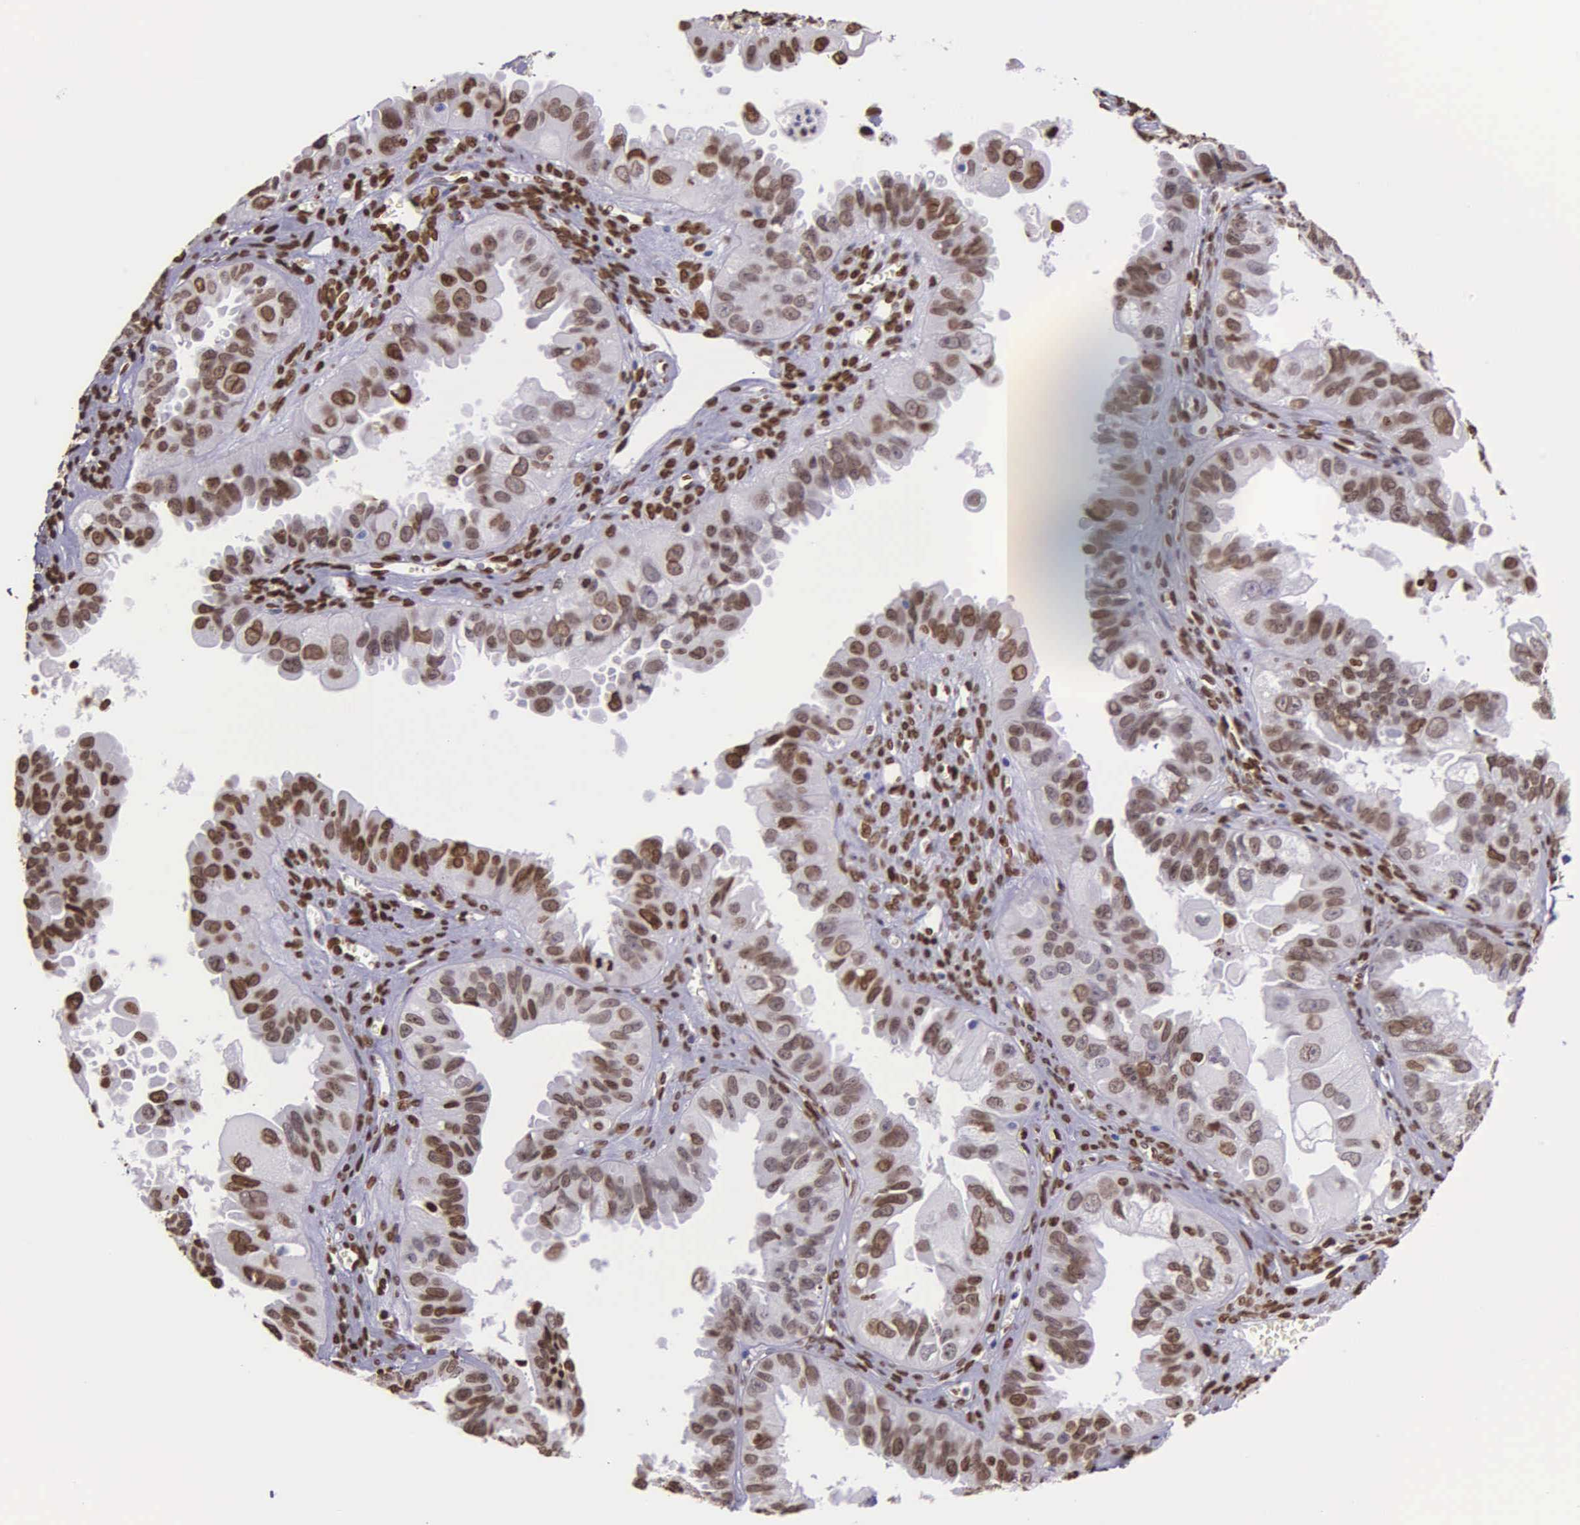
{"staining": {"intensity": "strong", "quantity": ">75%", "location": "nuclear"}, "tissue": "ovarian cancer", "cell_type": "Tumor cells", "image_type": "cancer", "snomed": [{"axis": "morphology", "description": "Carcinoma, endometroid"}, {"axis": "topography", "description": "Ovary"}], "caption": "Protein expression analysis of endometroid carcinoma (ovarian) reveals strong nuclear positivity in approximately >75% of tumor cells. (DAB (3,3'-diaminobenzidine) IHC with brightfield microscopy, high magnification).", "gene": "H1-0", "patient": {"sex": "female", "age": 85}}